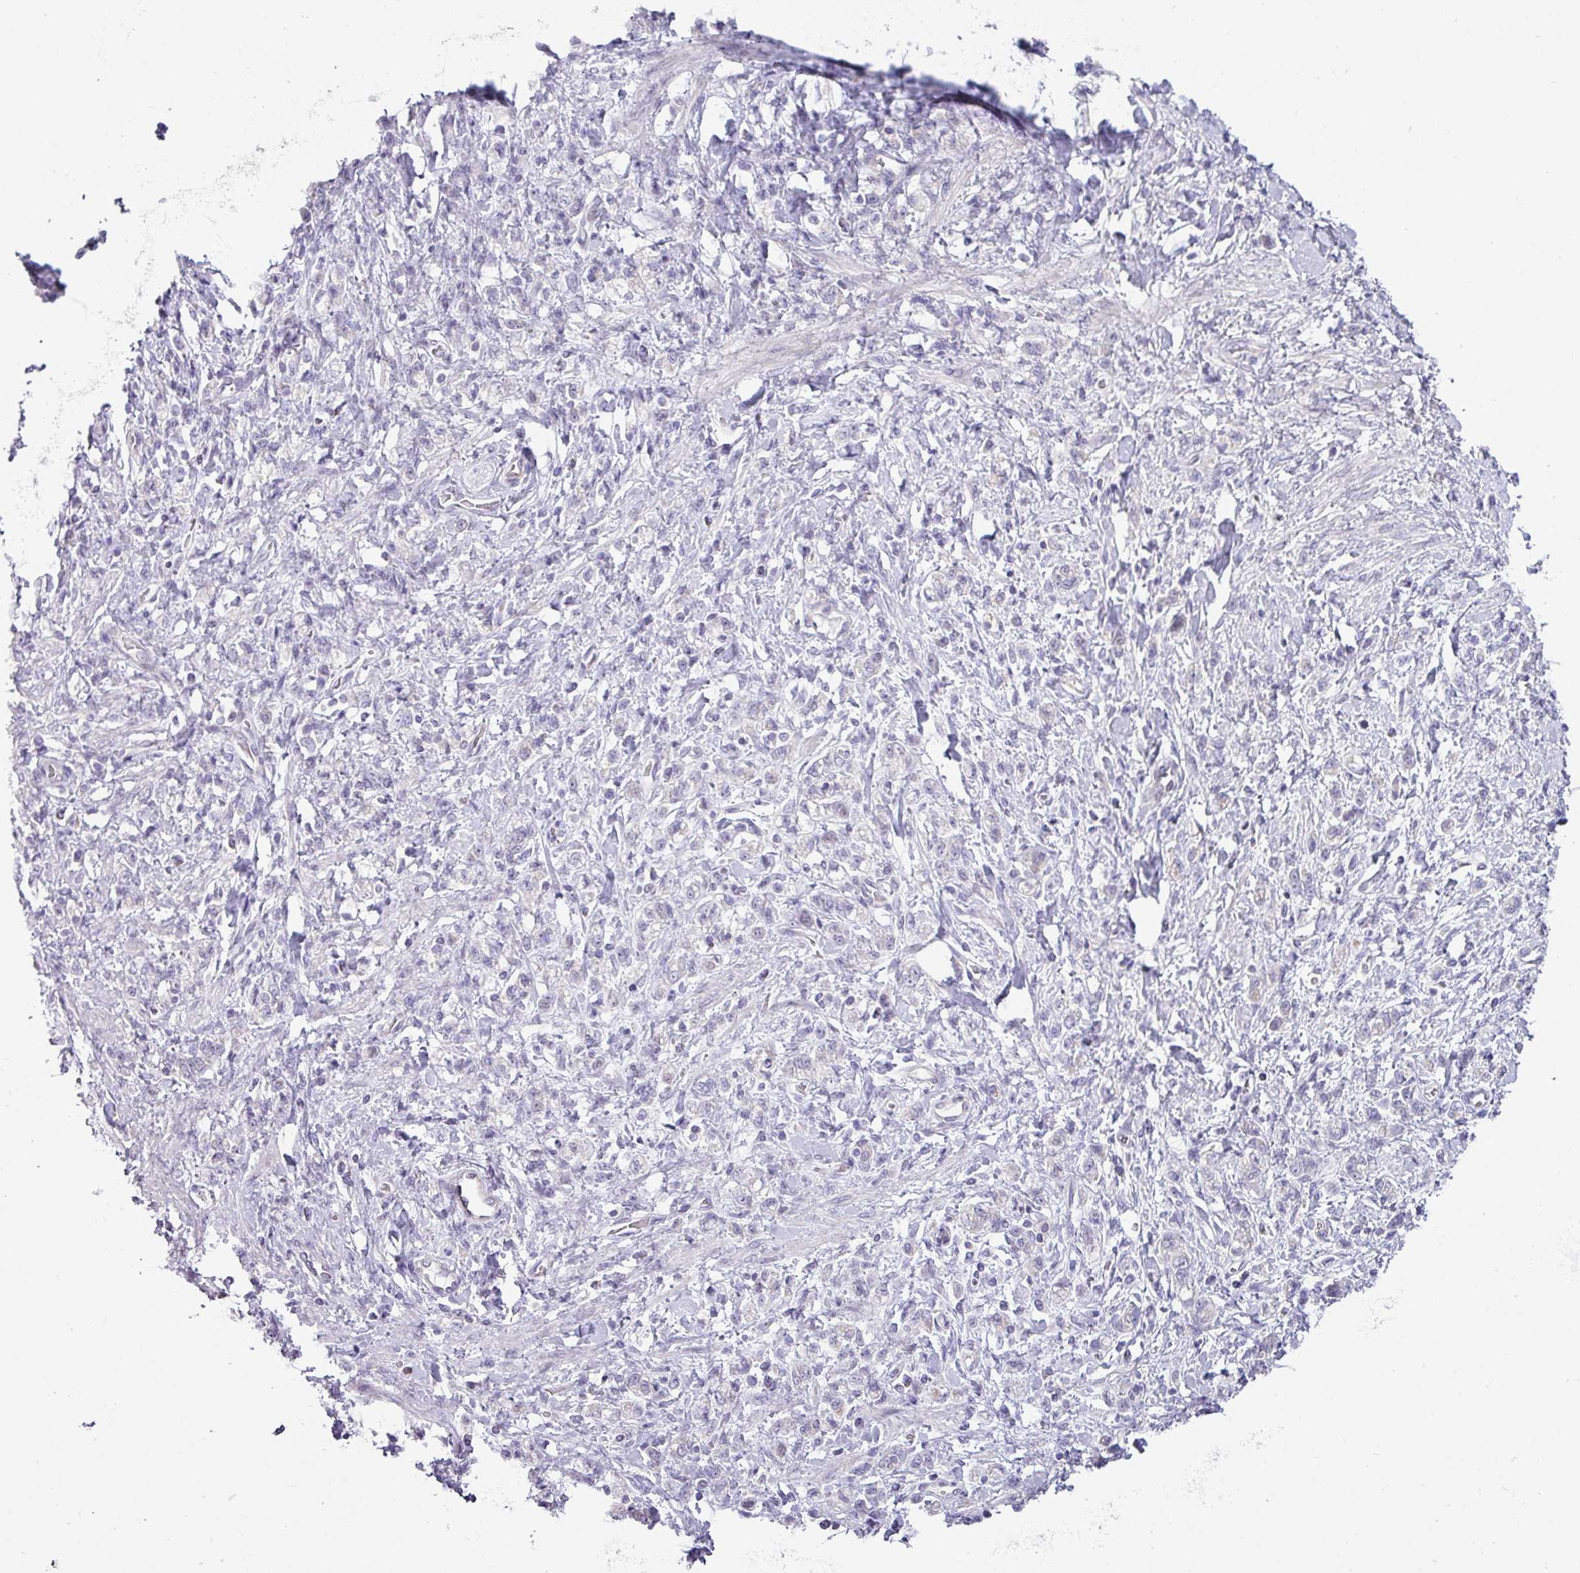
{"staining": {"intensity": "negative", "quantity": "none", "location": "none"}, "tissue": "stomach cancer", "cell_type": "Tumor cells", "image_type": "cancer", "snomed": [{"axis": "morphology", "description": "Adenocarcinoma, NOS"}, {"axis": "topography", "description": "Stomach"}], "caption": "Photomicrograph shows no protein staining in tumor cells of stomach adenocarcinoma tissue.", "gene": "STAT5A", "patient": {"sex": "male", "age": 77}}